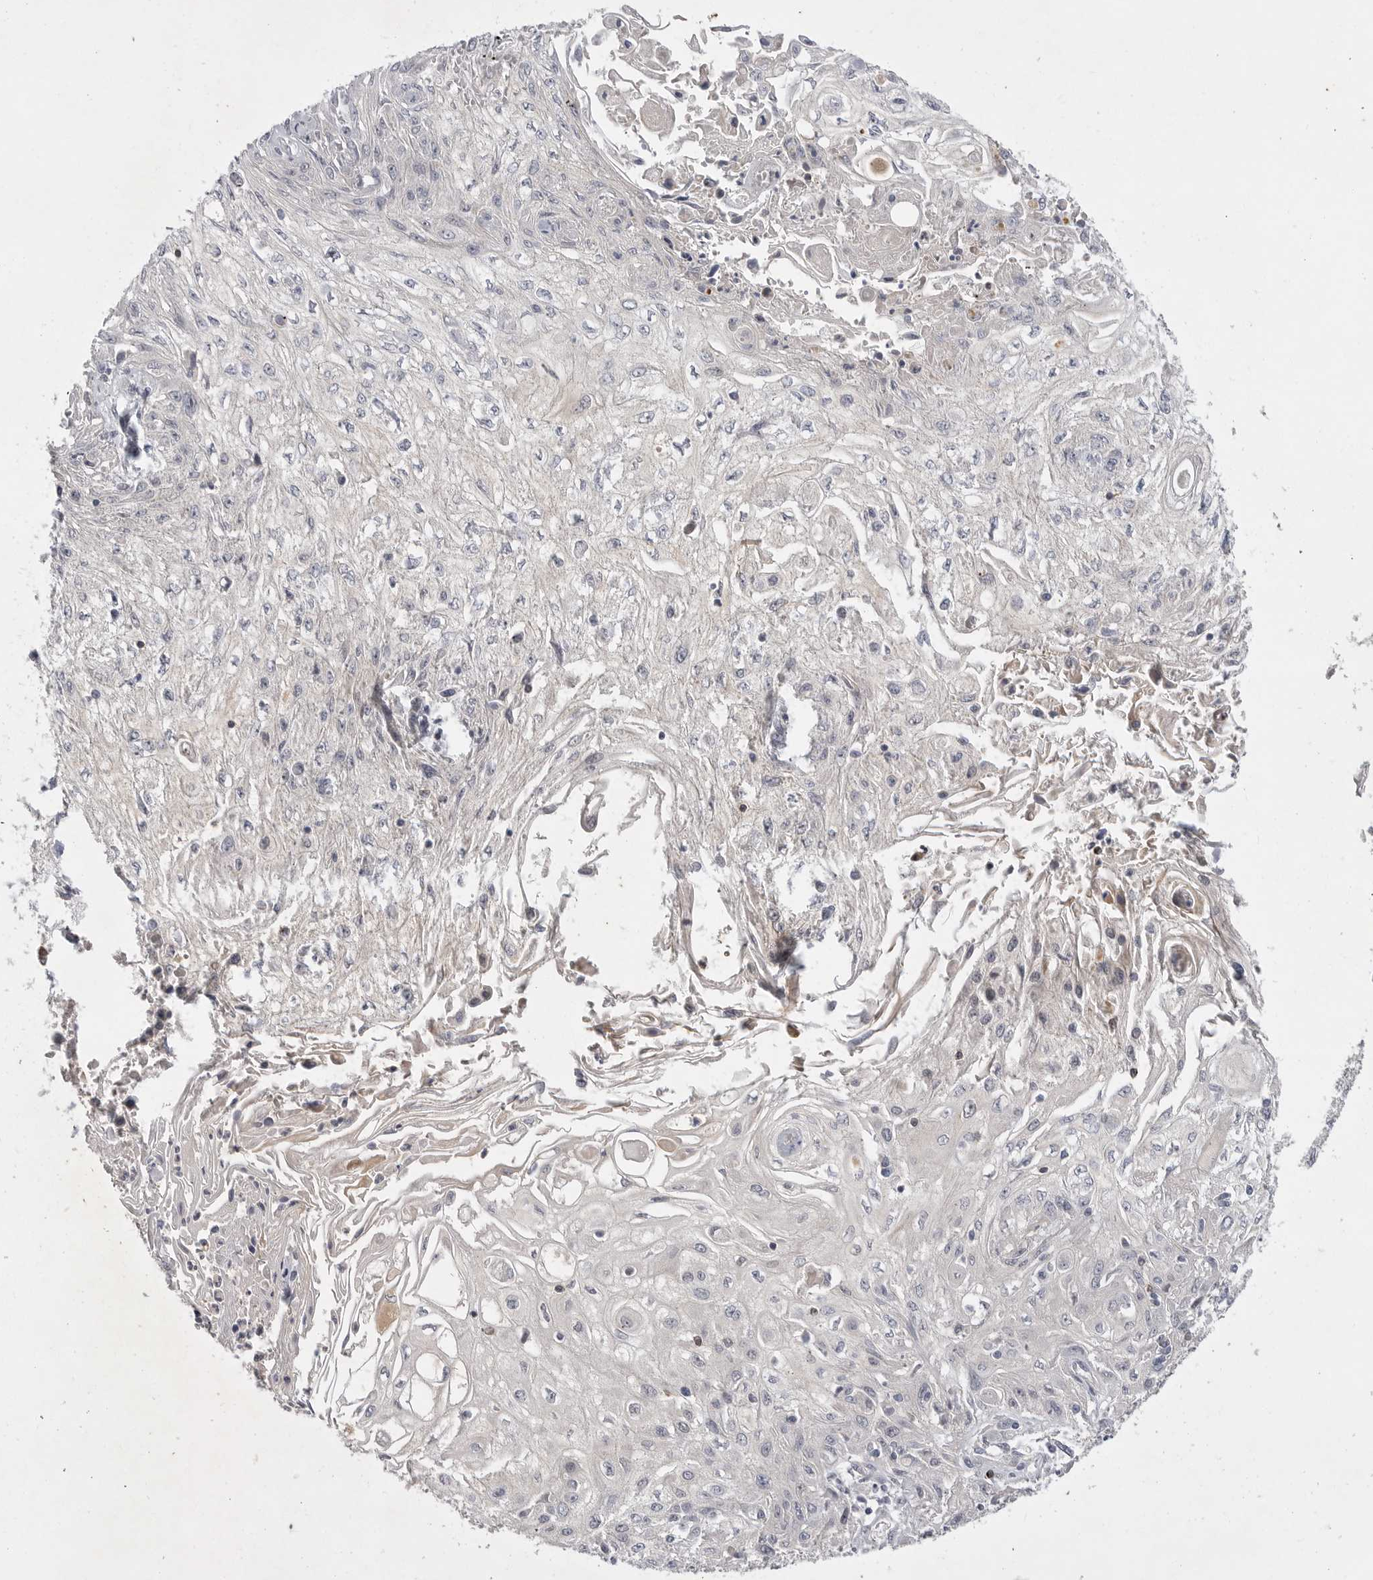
{"staining": {"intensity": "negative", "quantity": "none", "location": "none"}, "tissue": "skin cancer", "cell_type": "Tumor cells", "image_type": "cancer", "snomed": [{"axis": "morphology", "description": "Squamous cell carcinoma, NOS"}, {"axis": "morphology", "description": "Squamous cell carcinoma, metastatic, NOS"}, {"axis": "topography", "description": "Skin"}, {"axis": "topography", "description": "Lymph node"}], "caption": "Immunohistochemical staining of human skin cancer (squamous cell carcinoma) shows no significant expression in tumor cells. The staining was performed using DAB (3,3'-diaminobenzidine) to visualize the protein expression in brown, while the nuclei were stained in blue with hematoxylin (Magnification: 20x).", "gene": "ITGAD", "patient": {"sex": "male", "age": 75}}